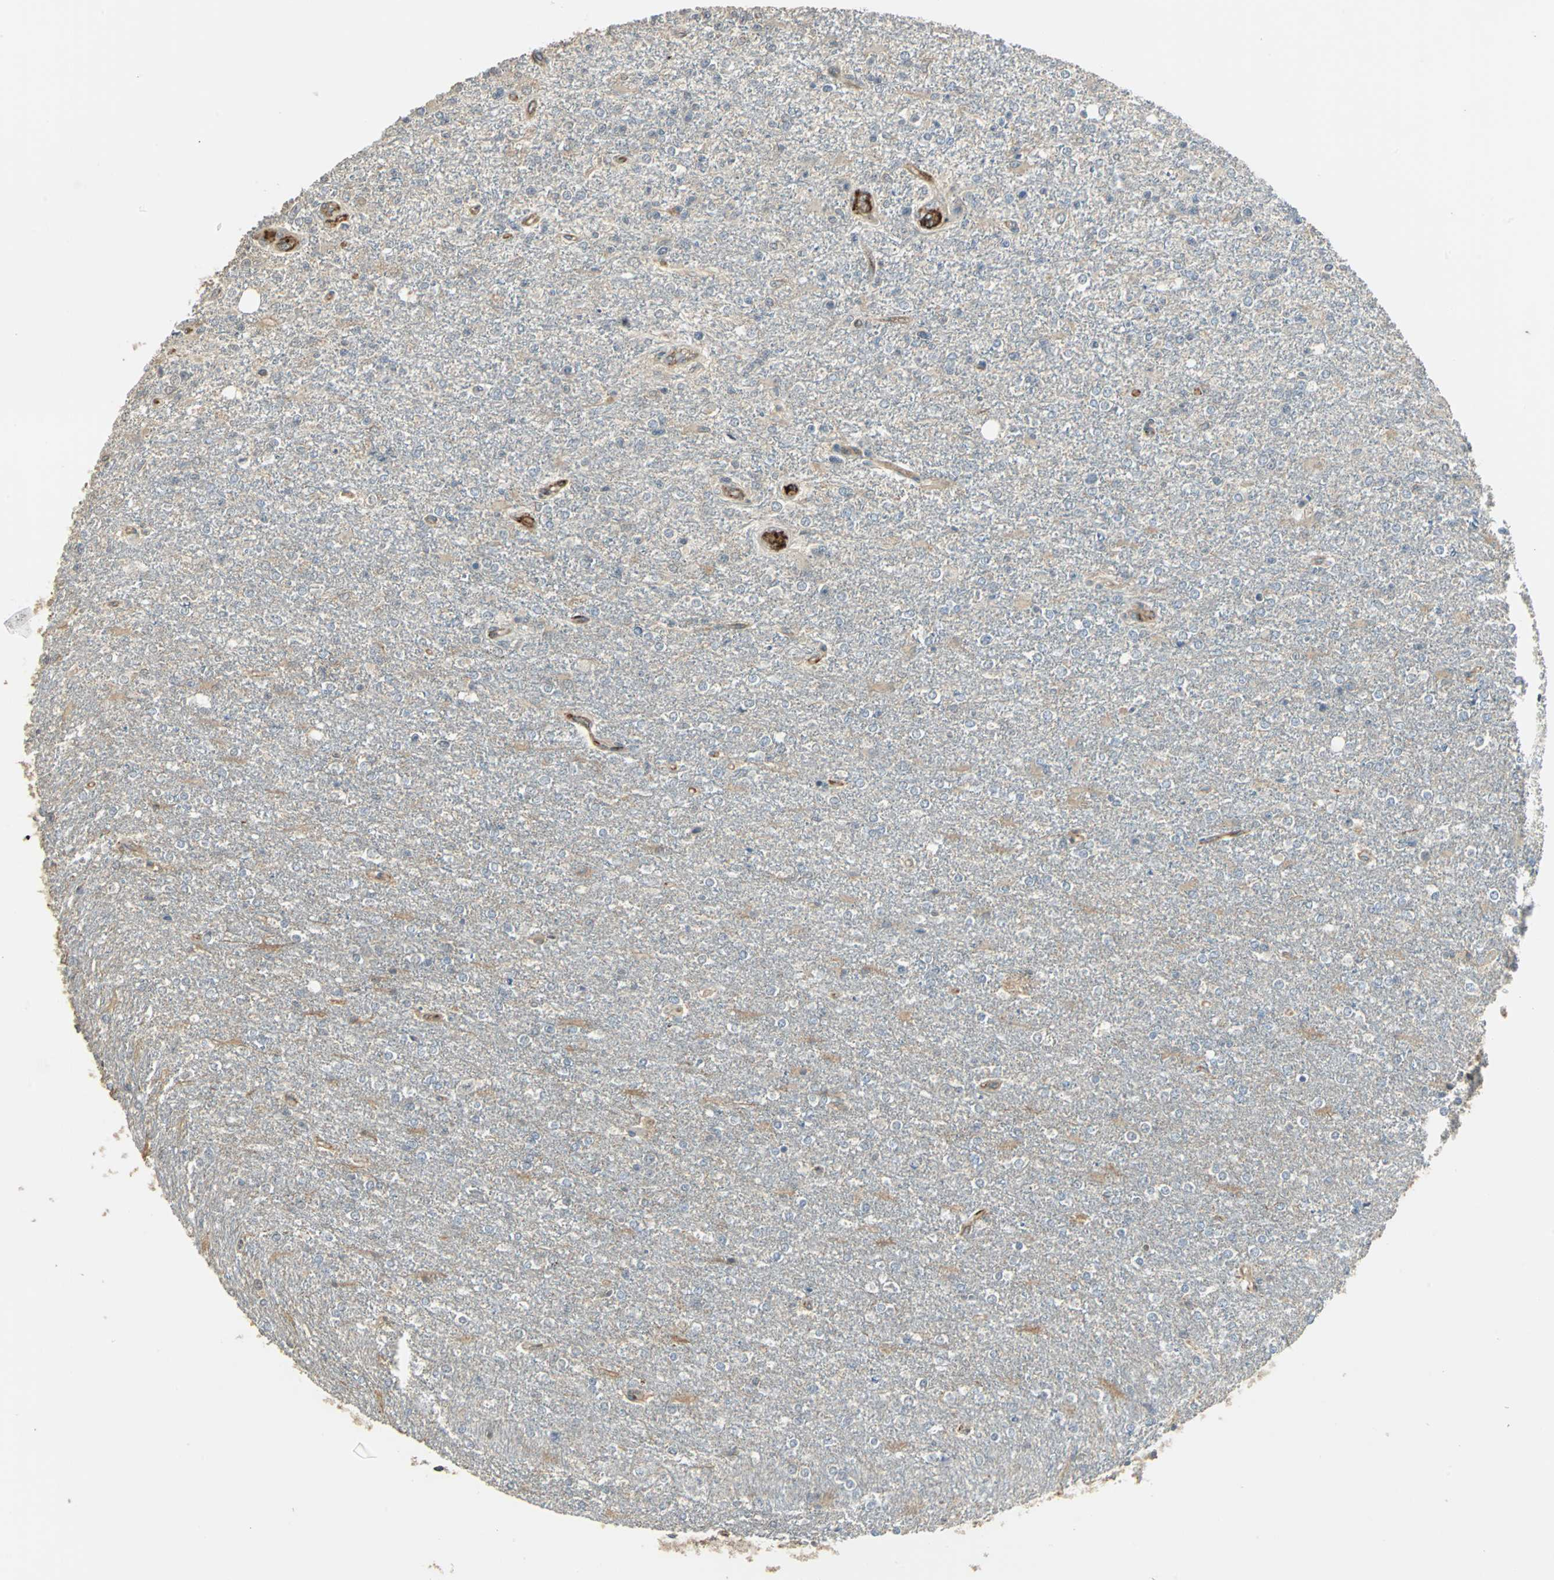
{"staining": {"intensity": "weak", "quantity": "25%-75%", "location": "cytoplasmic/membranous"}, "tissue": "glioma", "cell_type": "Tumor cells", "image_type": "cancer", "snomed": [{"axis": "morphology", "description": "Glioma, malignant, High grade"}, {"axis": "topography", "description": "Cerebral cortex"}], "caption": "Immunohistochemistry (IHC) image of neoplastic tissue: human malignant high-grade glioma stained using IHC demonstrates low levels of weak protein expression localized specifically in the cytoplasmic/membranous of tumor cells, appearing as a cytoplasmic/membranous brown color.", "gene": "RAPGEF1", "patient": {"sex": "male", "age": 76}}